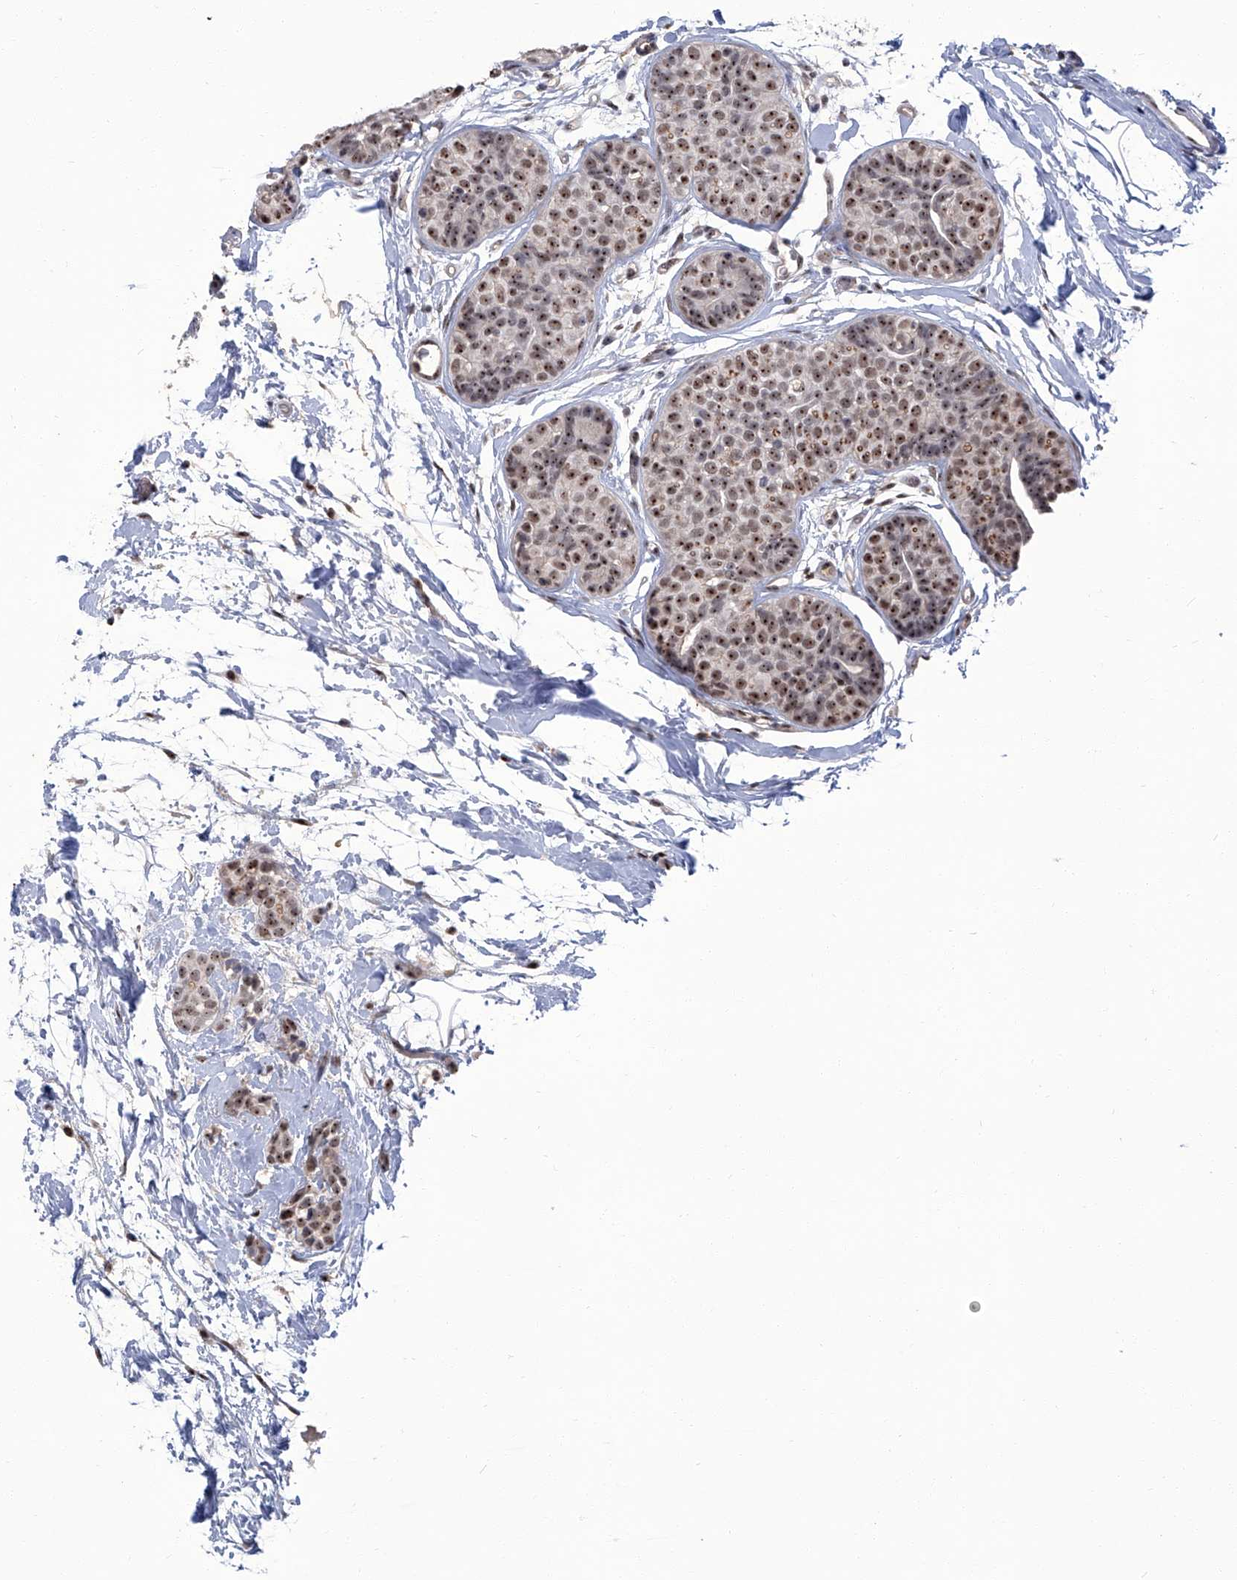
{"staining": {"intensity": "moderate", "quantity": ">75%", "location": "nuclear"}, "tissue": "breast cancer", "cell_type": "Tumor cells", "image_type": "cancer", "snomed": [{"axis": "morphology", "description": "Lobular carcinoma, in situ"}, {"axis": "morphology", "description": "Lobular carcinoma"}, {"axis": "topography", "description": "Breast"}], "caption": "Breast cancer tissue displays moderate nuclear expression in approximately >75% of tumor cells, visualized by immunohistochemistry.", "gene": "CMTR1", "patient": {"sex": "female", "age": 41}}